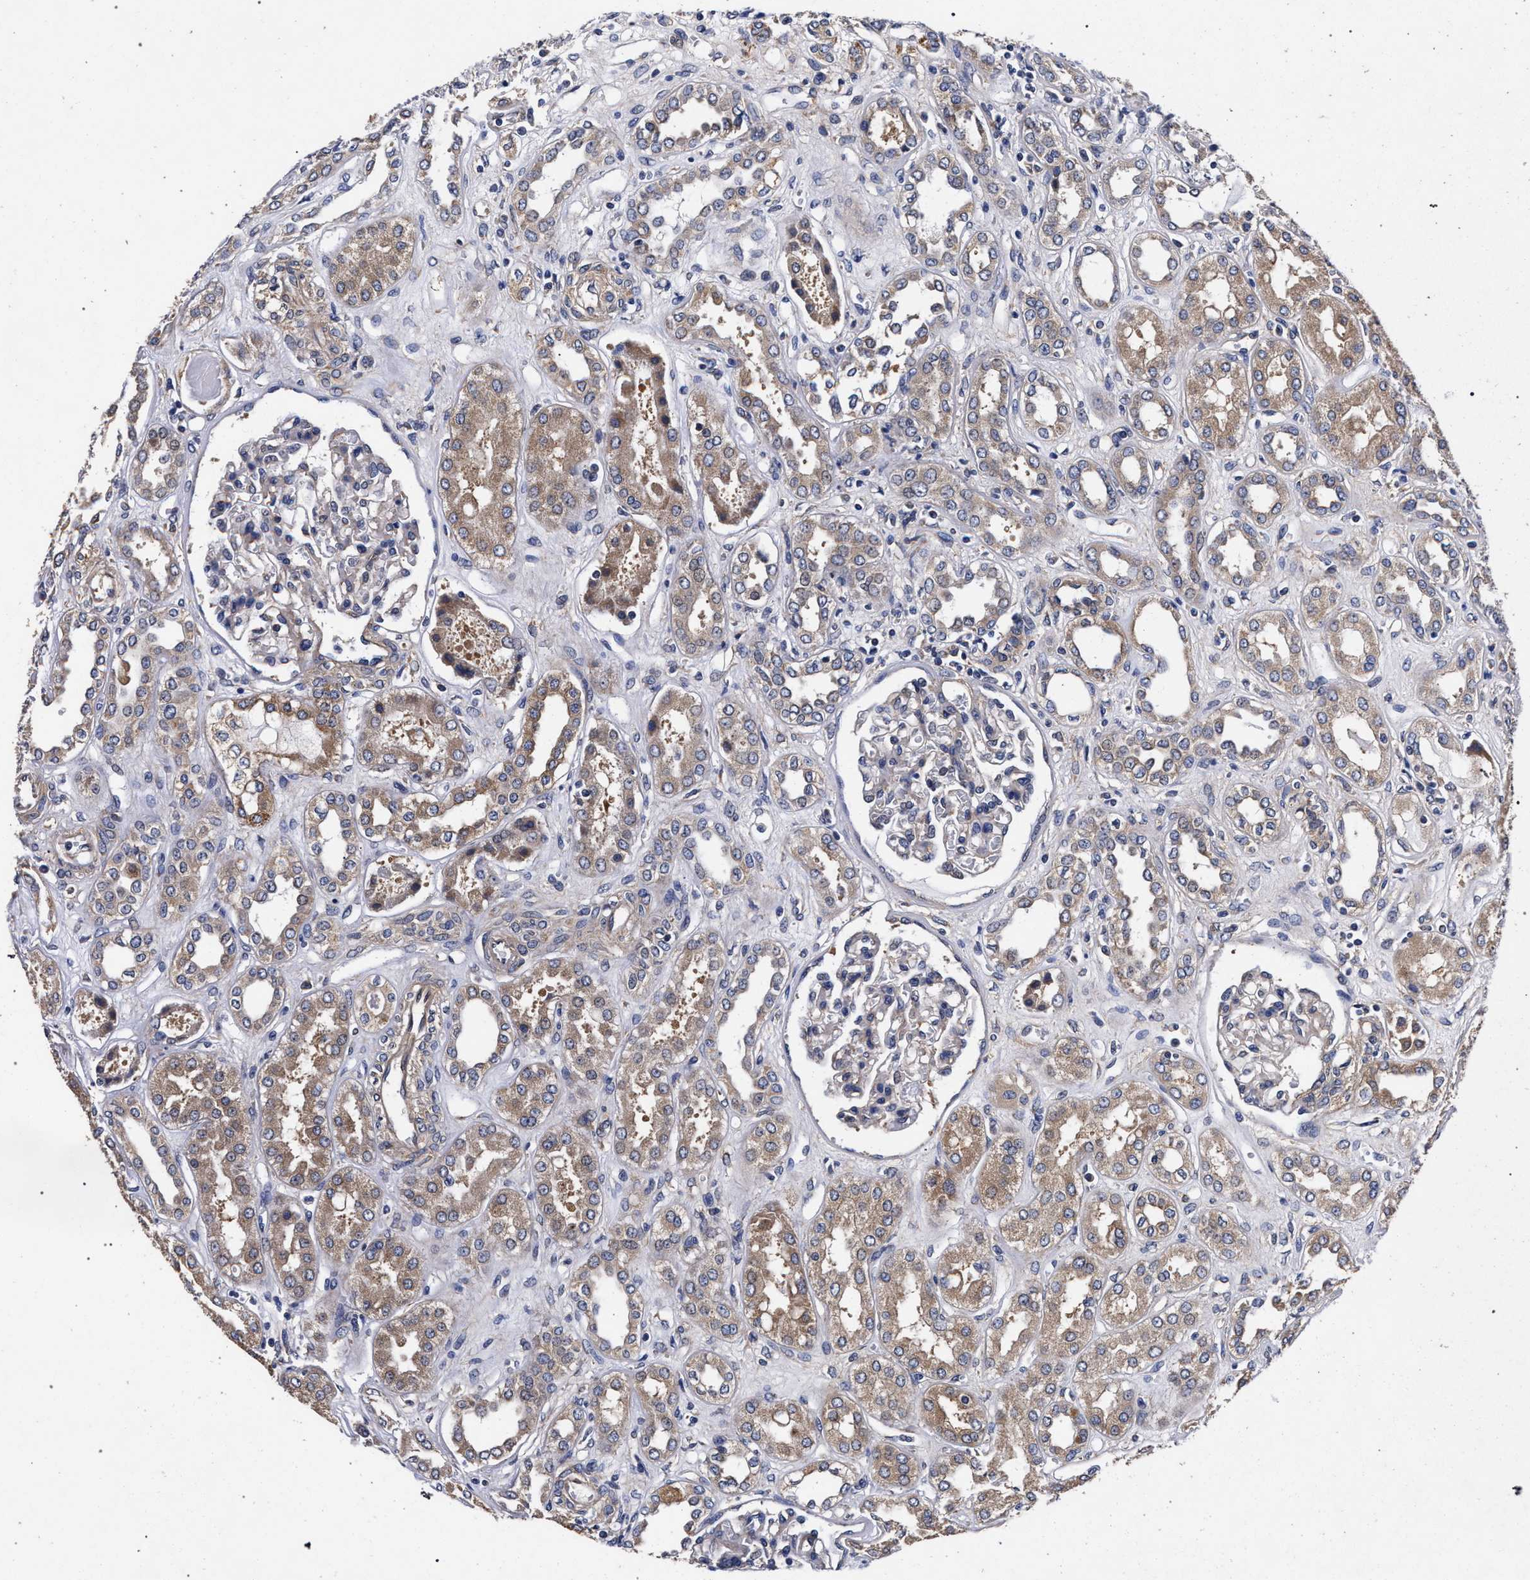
{"staining": {"intensity": "weak", "quantity": "<25%", "location": "cytoplasmic/membranous"}, "tissue": "kidney", "cell_type": "Cells in glomeruli", "image_type": "normal", "snomed": [{"axis": "morphology", "description": "Normal tissue, NOS"}, {"axis": "topography", "description": "Kidney"}], "caption": "Cells in glomeruli are negative for protein expression in unremarkable human kidney. (Stains: DAB (3,3'-diaminobenzidine) immunohistochemistry (IHC) with hematoxylin counter stain, Microscopy: brightfield microscopy at high magnification).", "gene": "CFAP95", "patient": {"sex": "male", "age": 59}}